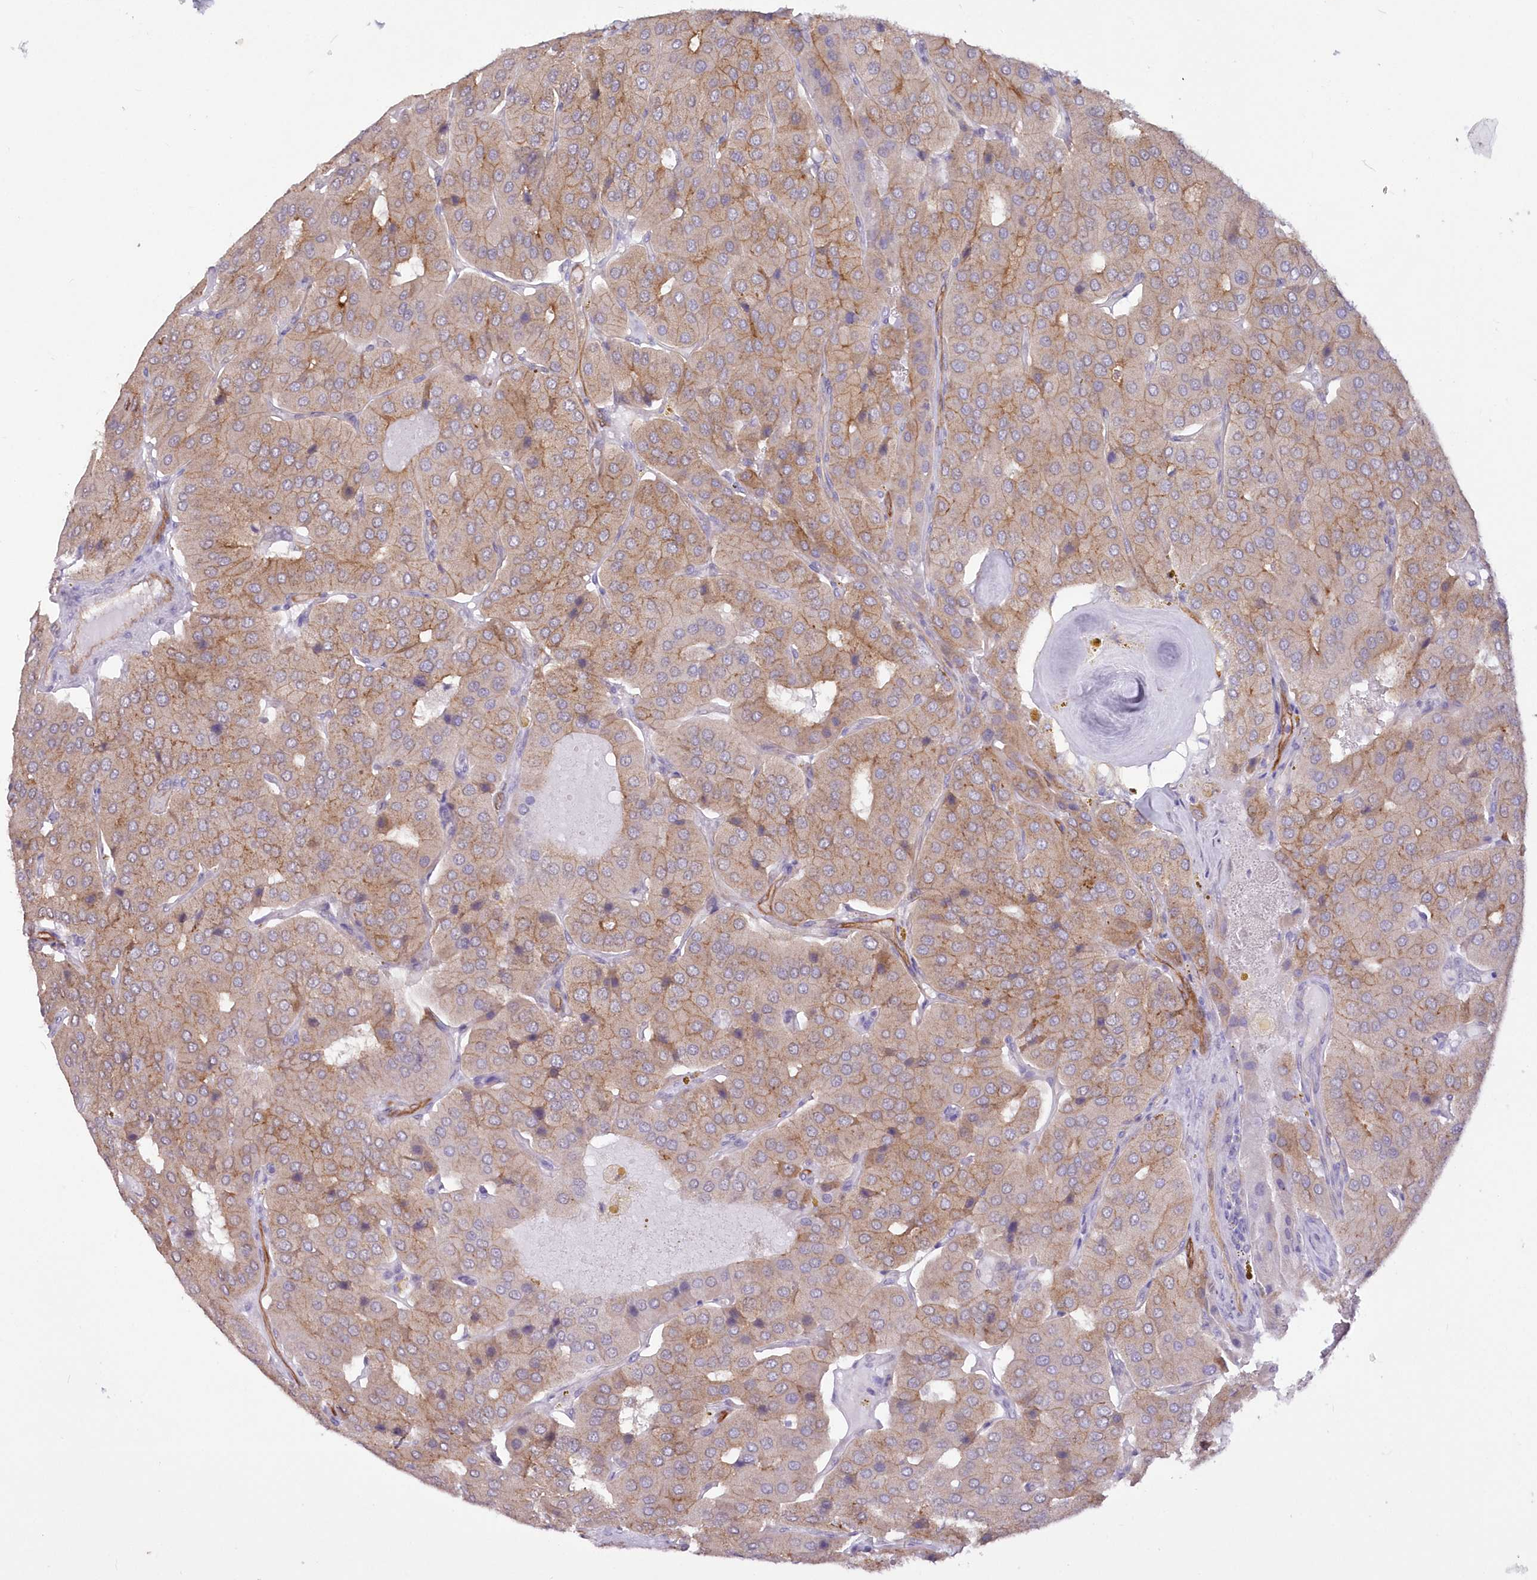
{"staining": {"intensity": "moderate", "quantity": "25%-75%", "location": "cytoplasmic/membranous"}, "tissue": "parathyroid gland", "cell_type": "Glandular cells", "image_type": "normal", "snomed": [{"axis": "morphology", "description": "Normal tissue, NOS"}, {"axis": "morphology", "description": "Adenoma, NOS"}, {"axis": "topography", "description": "Parathyroid gland"}], "caption": "Unremarkable parathyroid gland was stained to show a protein in brown. There is medium levels of moderate cytoplasmic/membranous expression in approximately 25%-75% of glandular cells. Nuclei are stained in blue.", "gene": "RAB11FIP5", "patient": {"sex": "female", "age": 86}}